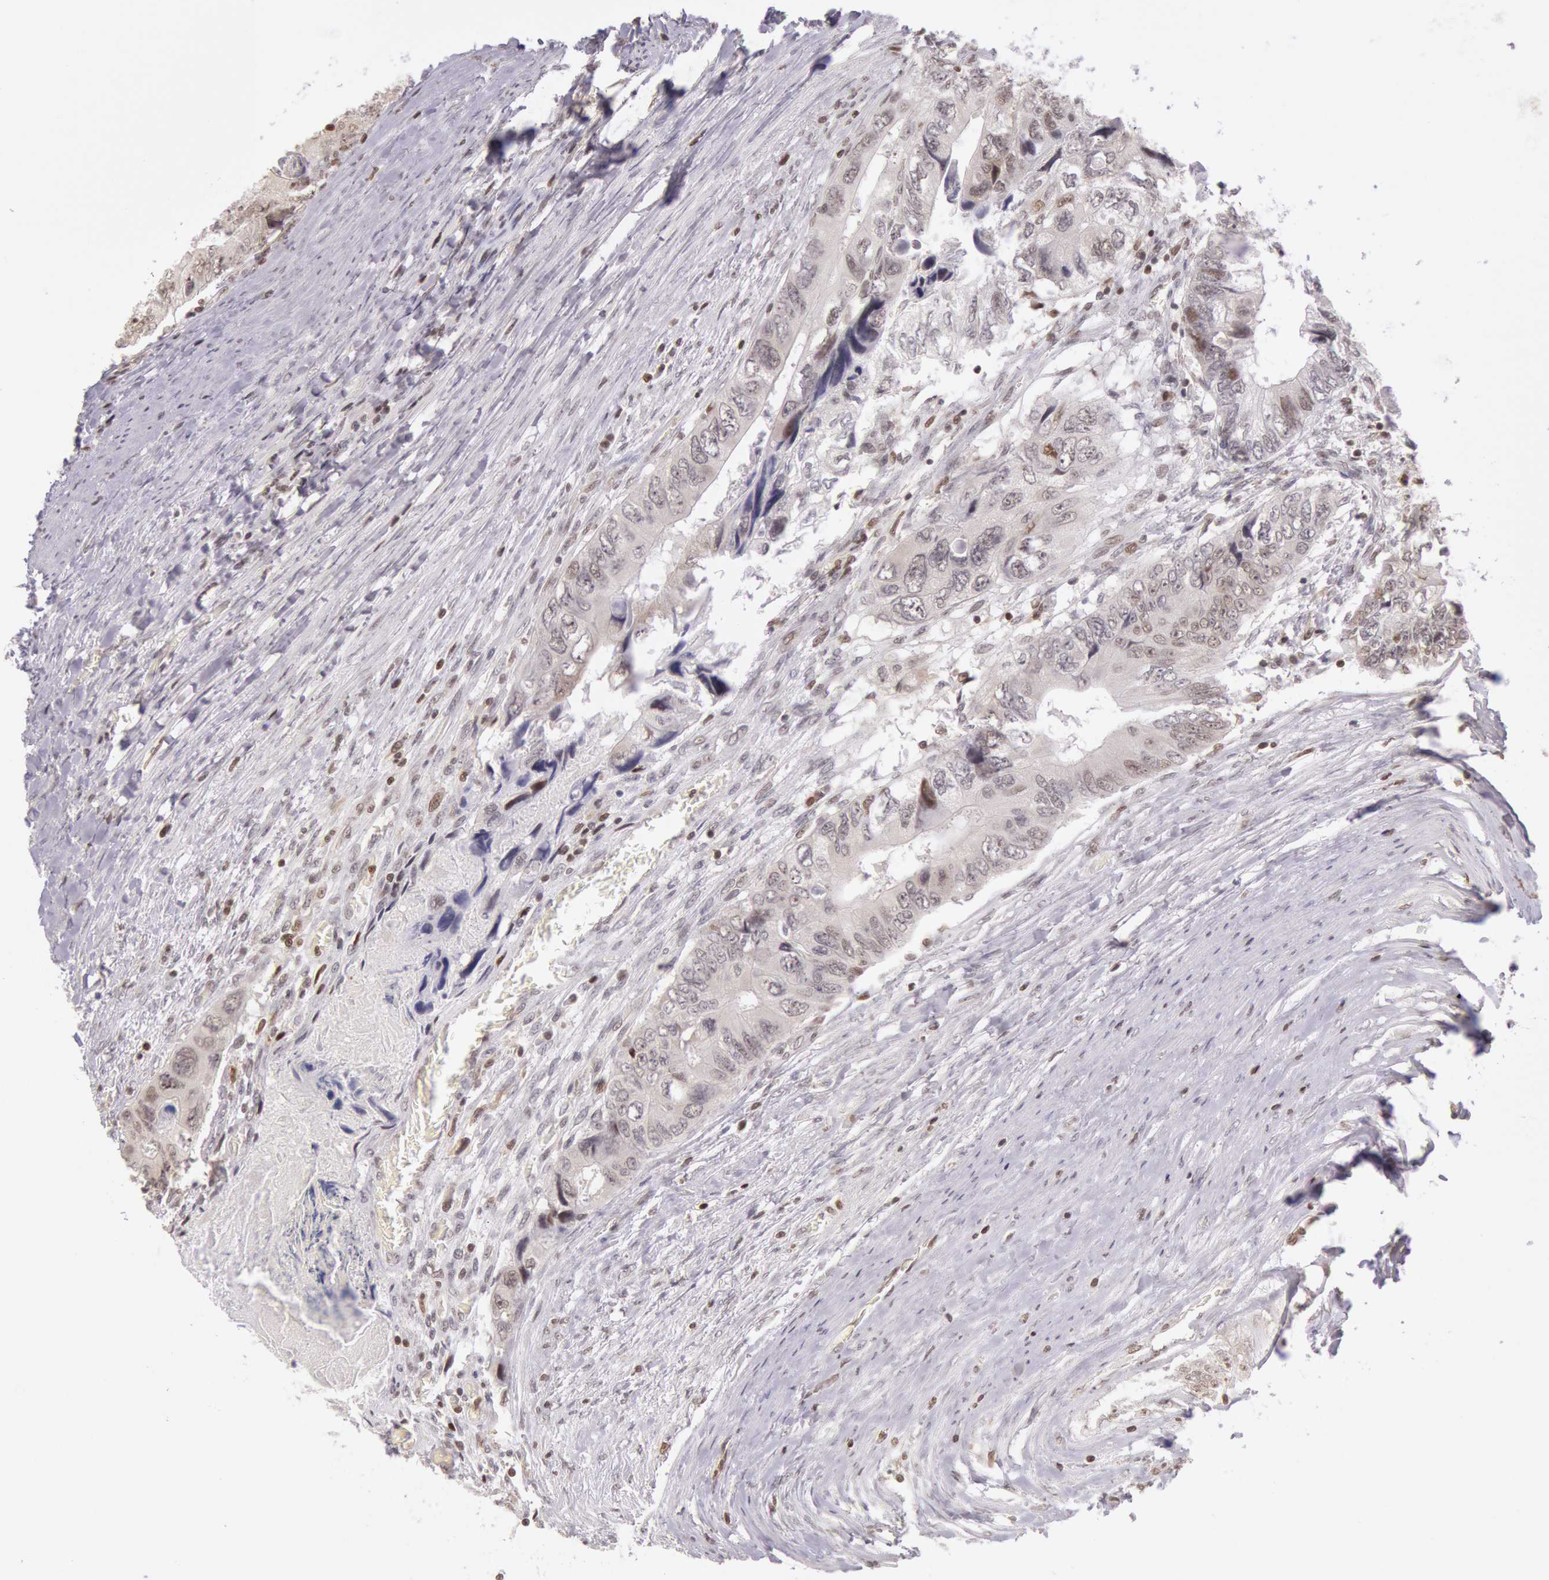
{"staining": {"intensity": "weak", "quantity": "25%-75%", "location": "nuclear"}, "tissue": "colorectal cancer", "cell_type": "Tumor cells", "image_type": "cancer", "snomed": [{"axis": "morphology", "description": "Adenocarcinoma, NOS"}, {"axis": "topography", "description": "Rectum"}], "caption": "A photomicrograph showing weak nuclear expression in approximately 25%-75% of tumor cells in colorectal adenocarcinoma, as visualized by brown immunohistochemical staining.", "gene": "ESS2", "patient": {"sex": "female", "age": 82}}